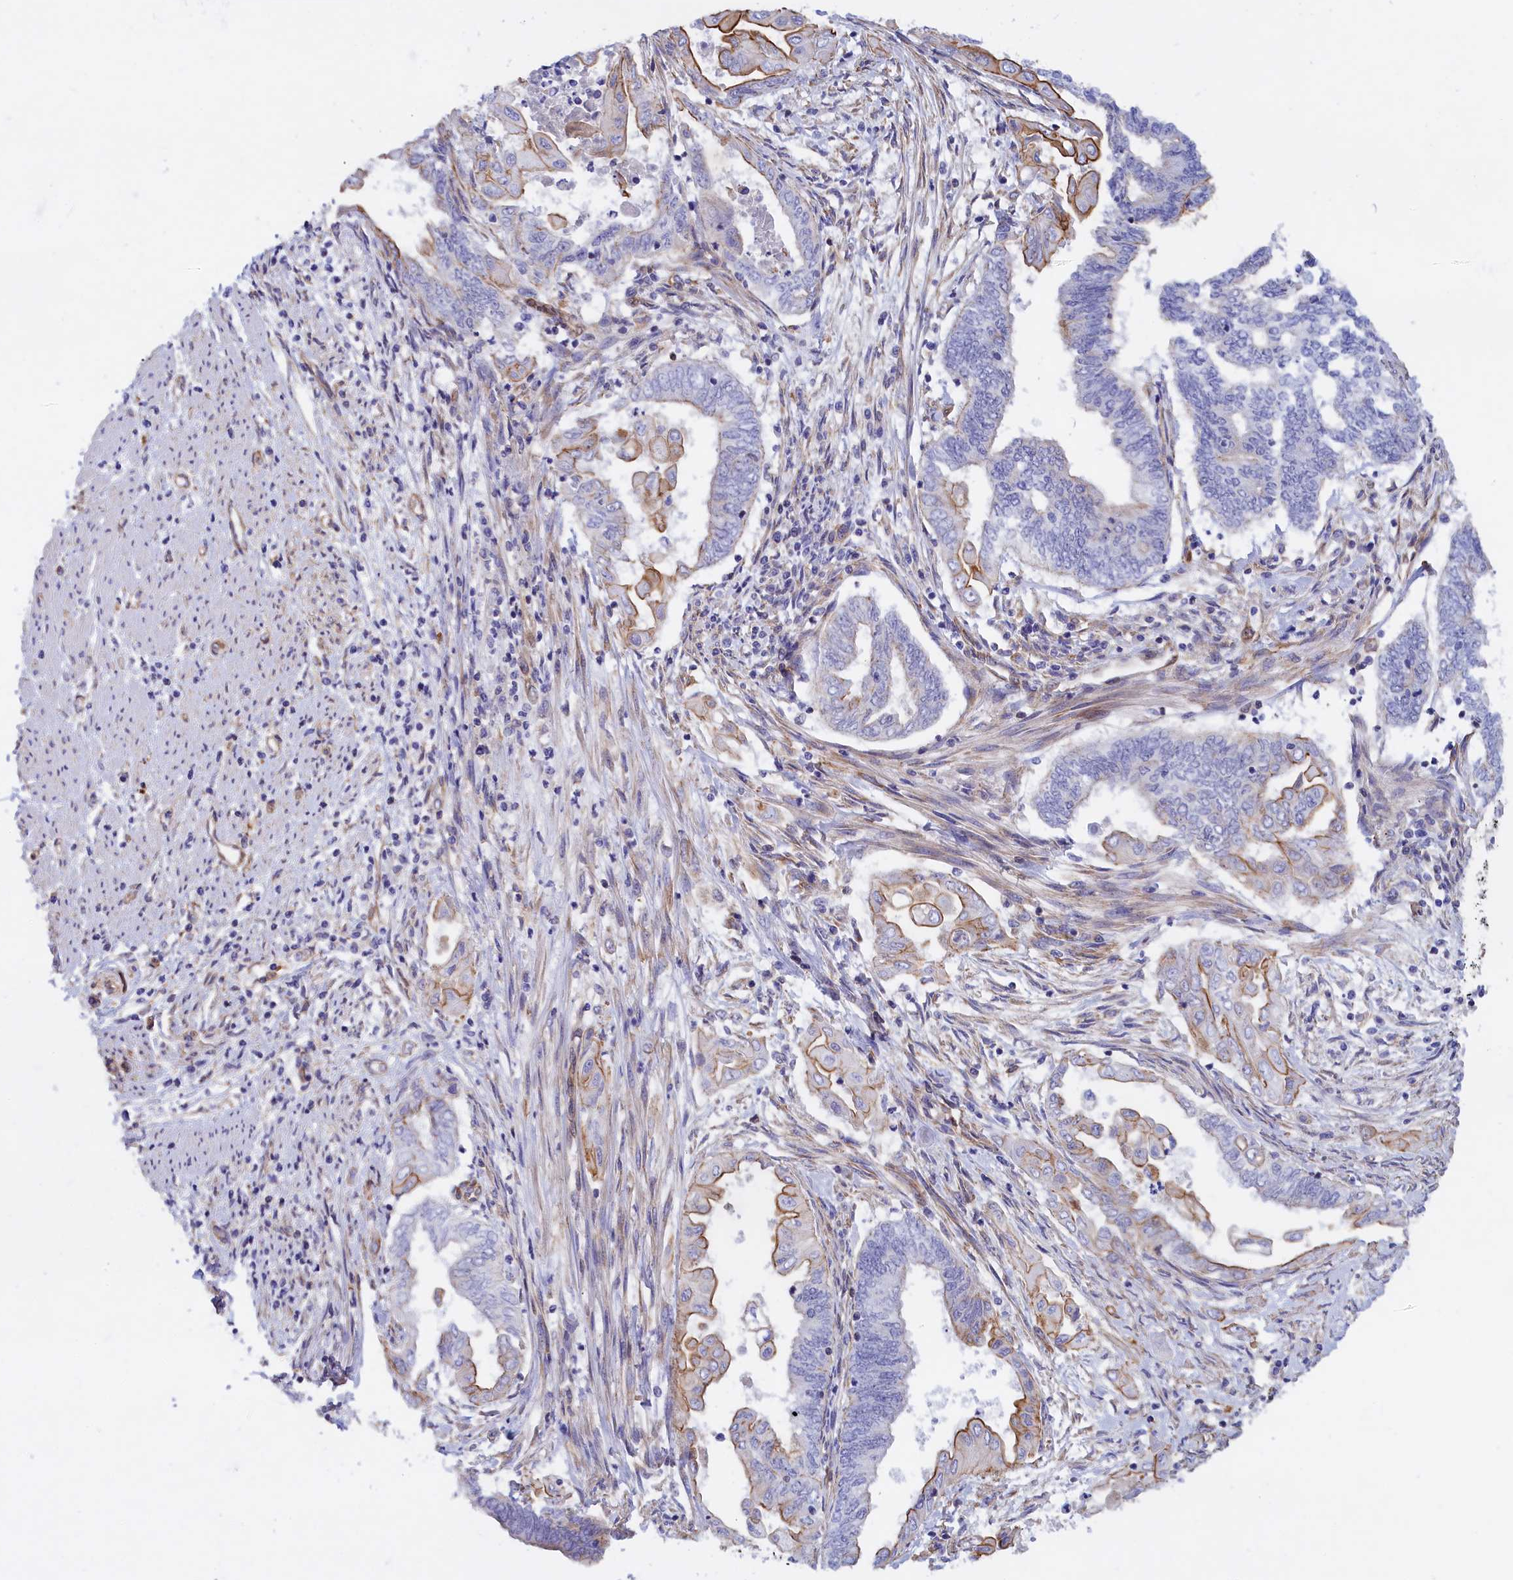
{"staining": {"intensity": "moderate", "quantity": "<25%", "location": "cytoplasmic/membranous"}, "tissue": "endometrial cancer", "cell_type": "Tumor cells", "image_type": "cancer", "snomed": [{"axis": "morphology", "description": "Adenocarcinoma, NOS"}, {"axis": "topography", "description": "Uterus"}, {"axis": "topography", "description": "Endometrium"}], "caption": "Immunohistochemical staining of endometrial adenocarcinoma exhibits moderate cytoplasmic/membranous protein expression in about <25% of tumor cells.", "gene": "ABCC12", "patient": {"sex": "female", "age": 70}}